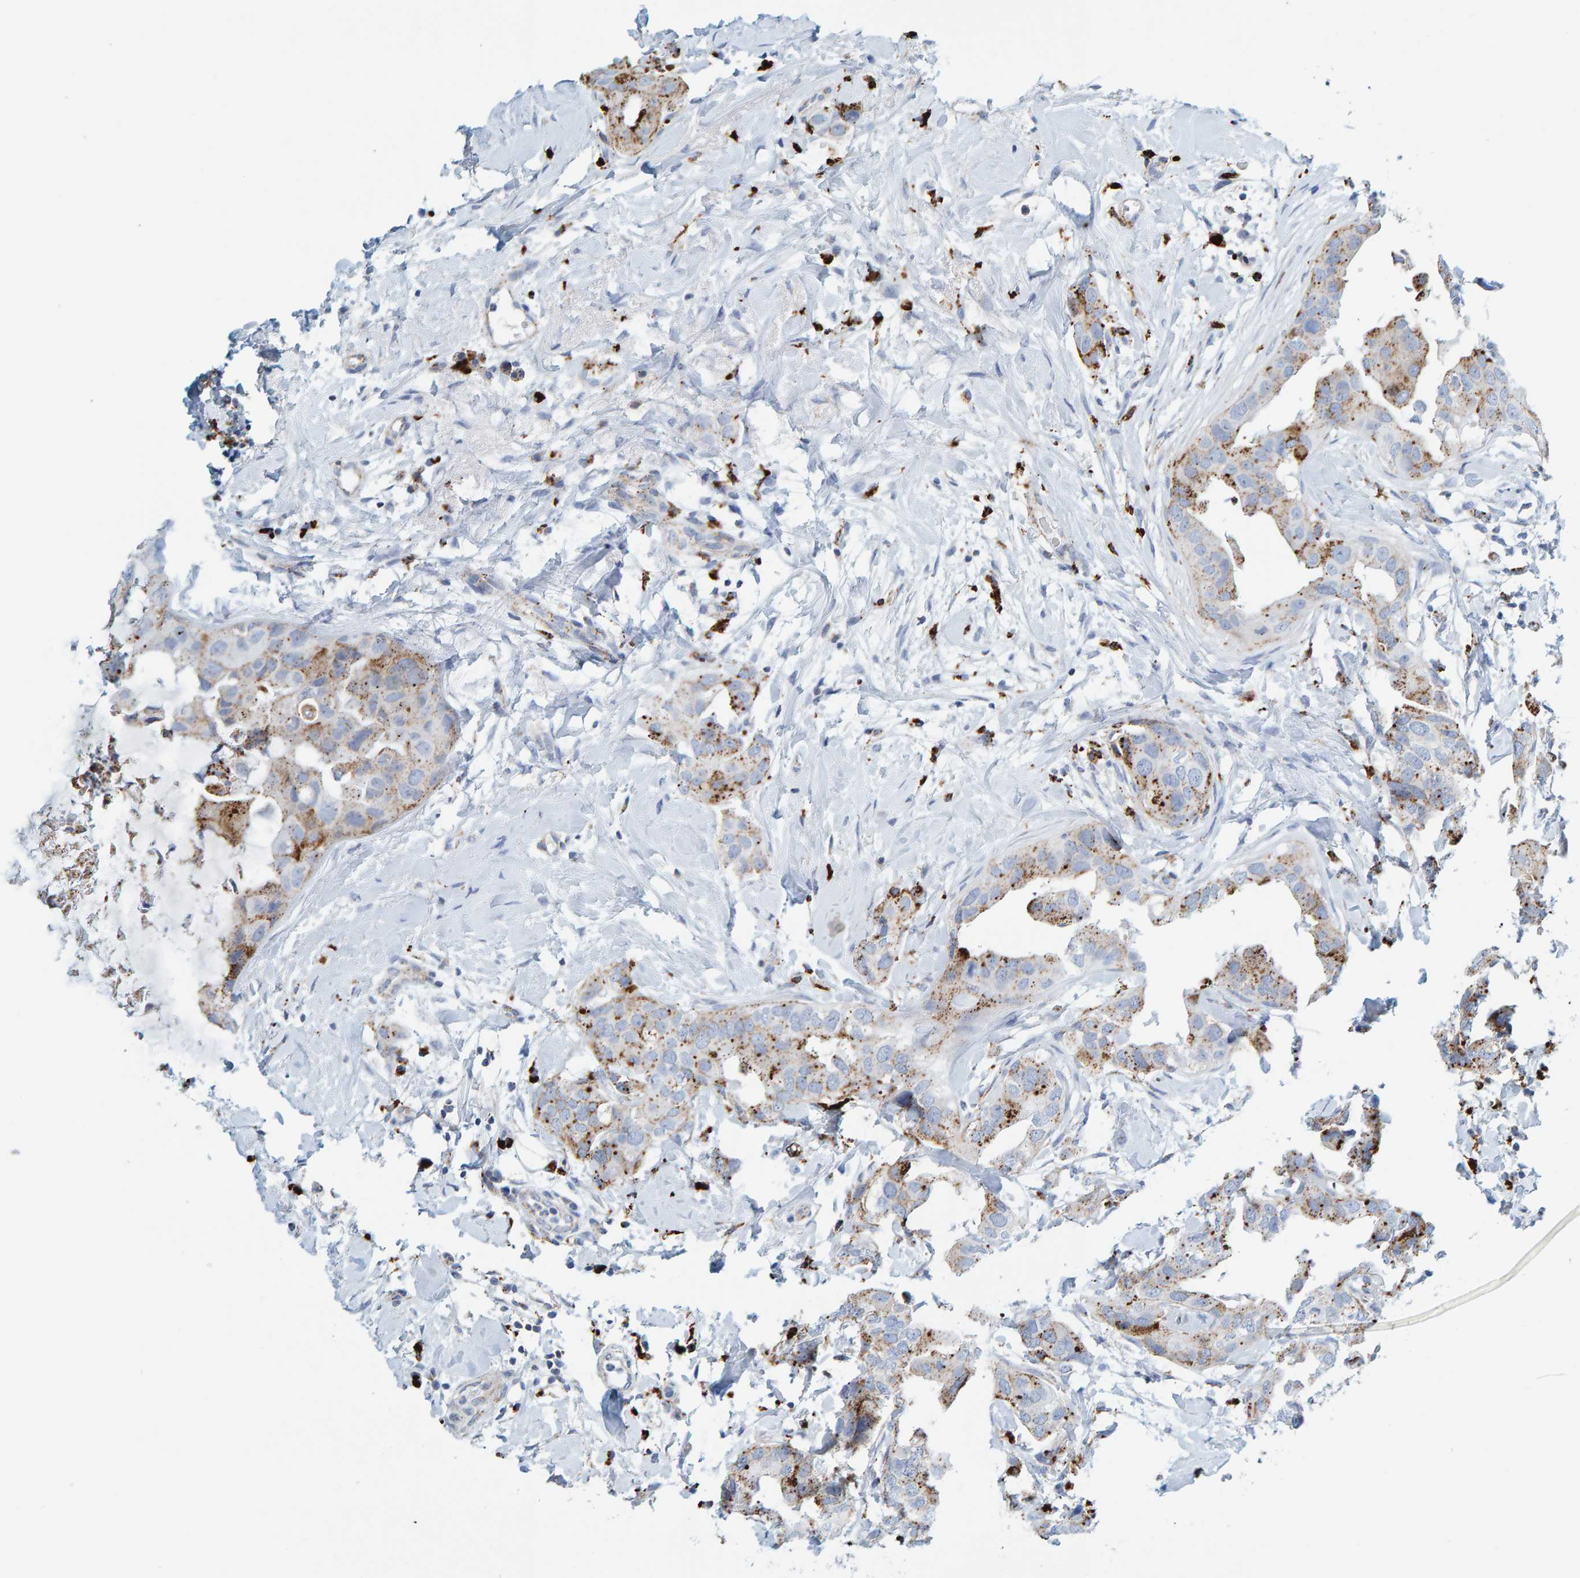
{"staining": {"intensity": "moderate", "quantity": "25%-75%", "location": "cytoplasmic/membranous"}, "tissue": "breast cancer", "cell_type": "Tumor cells", "image_type": "cancer", "snomed": [{"axis": "morphology", "description": "Duct carcinoma"}, {"axis": "topography", "description": "Breast"}], "caption": "Tumor cells display medium levels of moderate cytoplasmic/membranous expression in approximately 25%-75% of cells in human breast cancer (intraductal carcinoma).", "gene": "BIN3", "patient": {"sex": "female", "age": 40}}